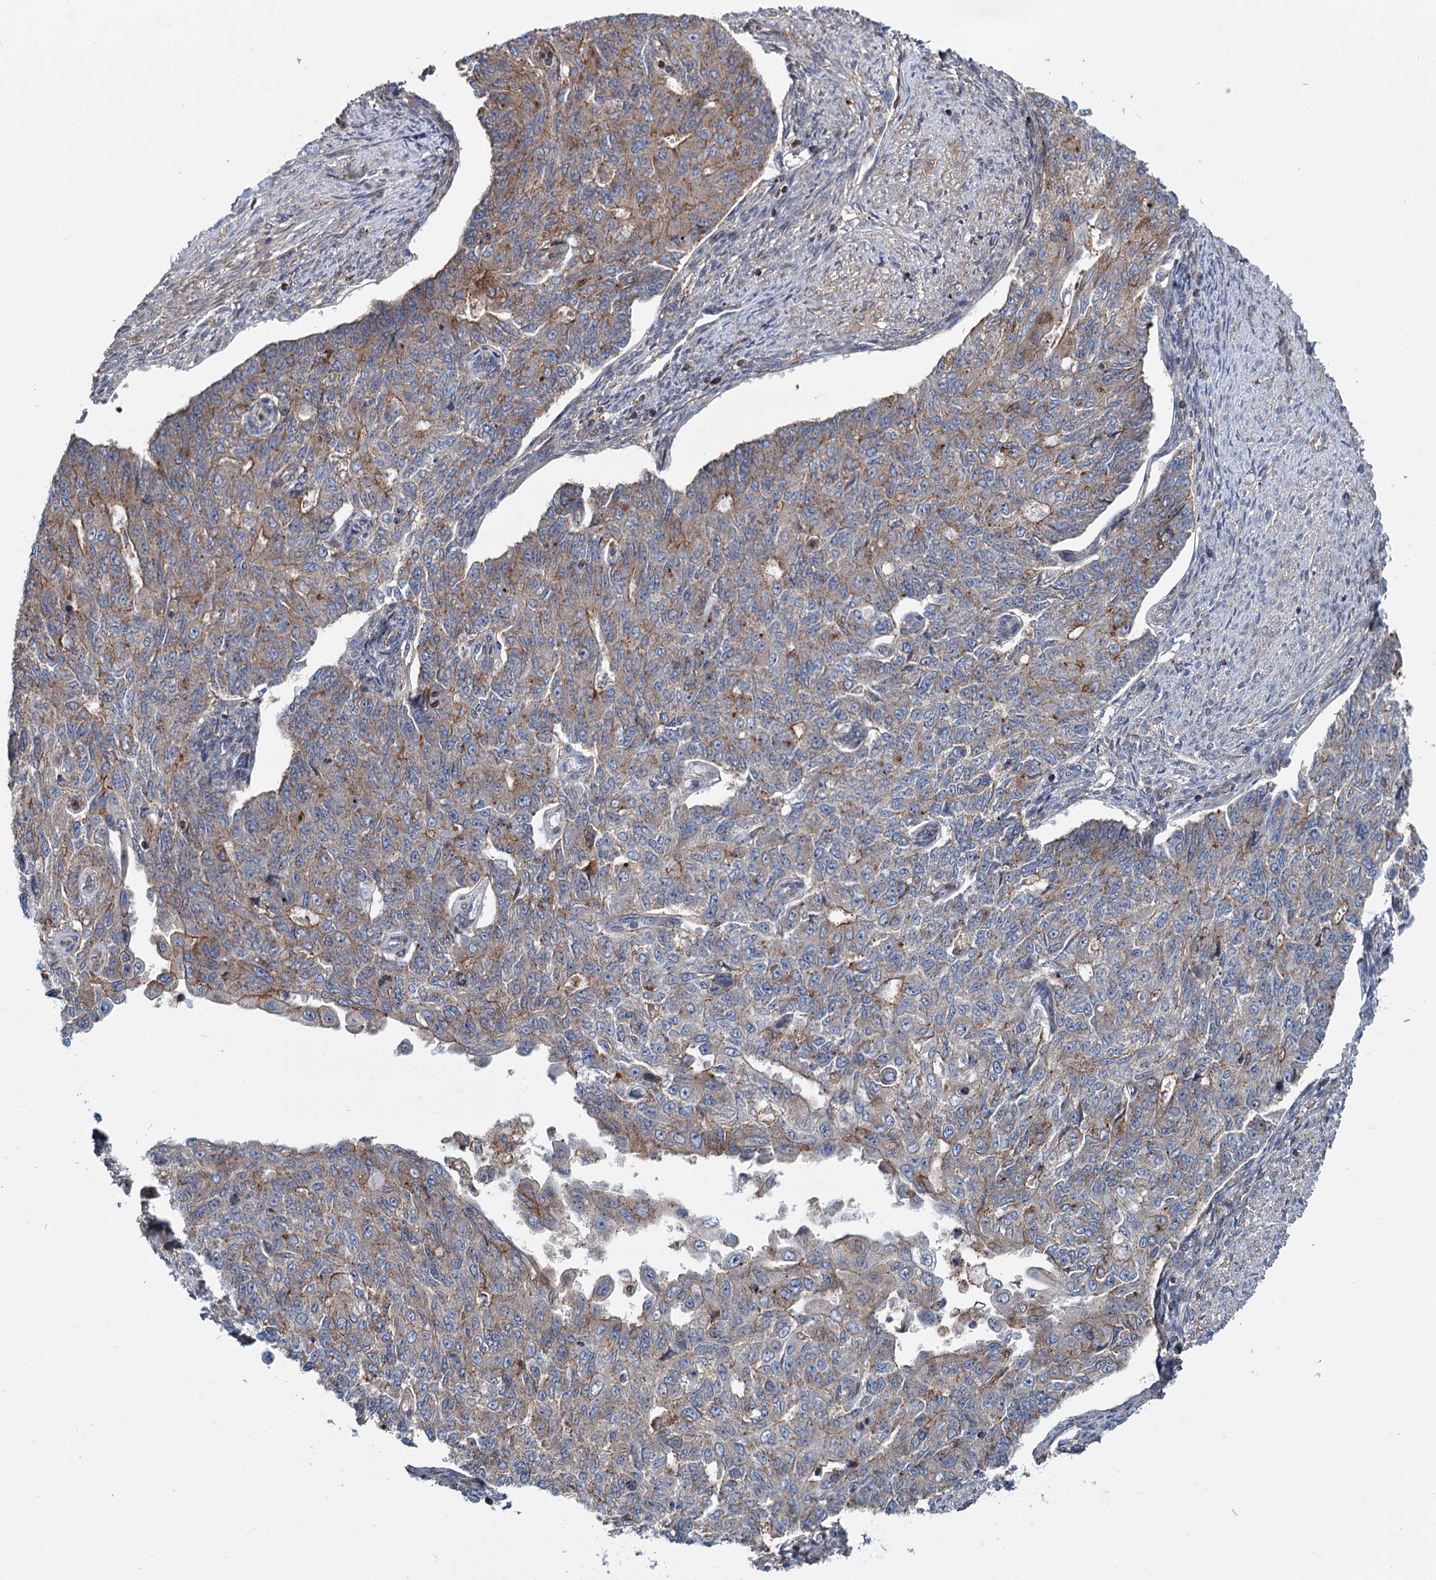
{"staining": {"intensity": "moderate", "quantity": "<25%", "location": "cytoplasmic/membranous"}, "tissue": "endometrial cancer", "cell_type": "Tumor cells", "image_type": "cancer", "snomed": [{"axis": "morphology", "description": "Adenocarcinoma, NOS"}, {"axis": "topography", "description": "Endometrium"}], "caption": "IHC histopathology image of human endometrial cancer (adenocarcinoma) stained for a protein (brown), which exhibits low levels of moderate cytoplasmic/membranous staining in about <25% of tumor cells.", "gene": "PSEN1", "patient": {"sex": "female", "age": 32}}